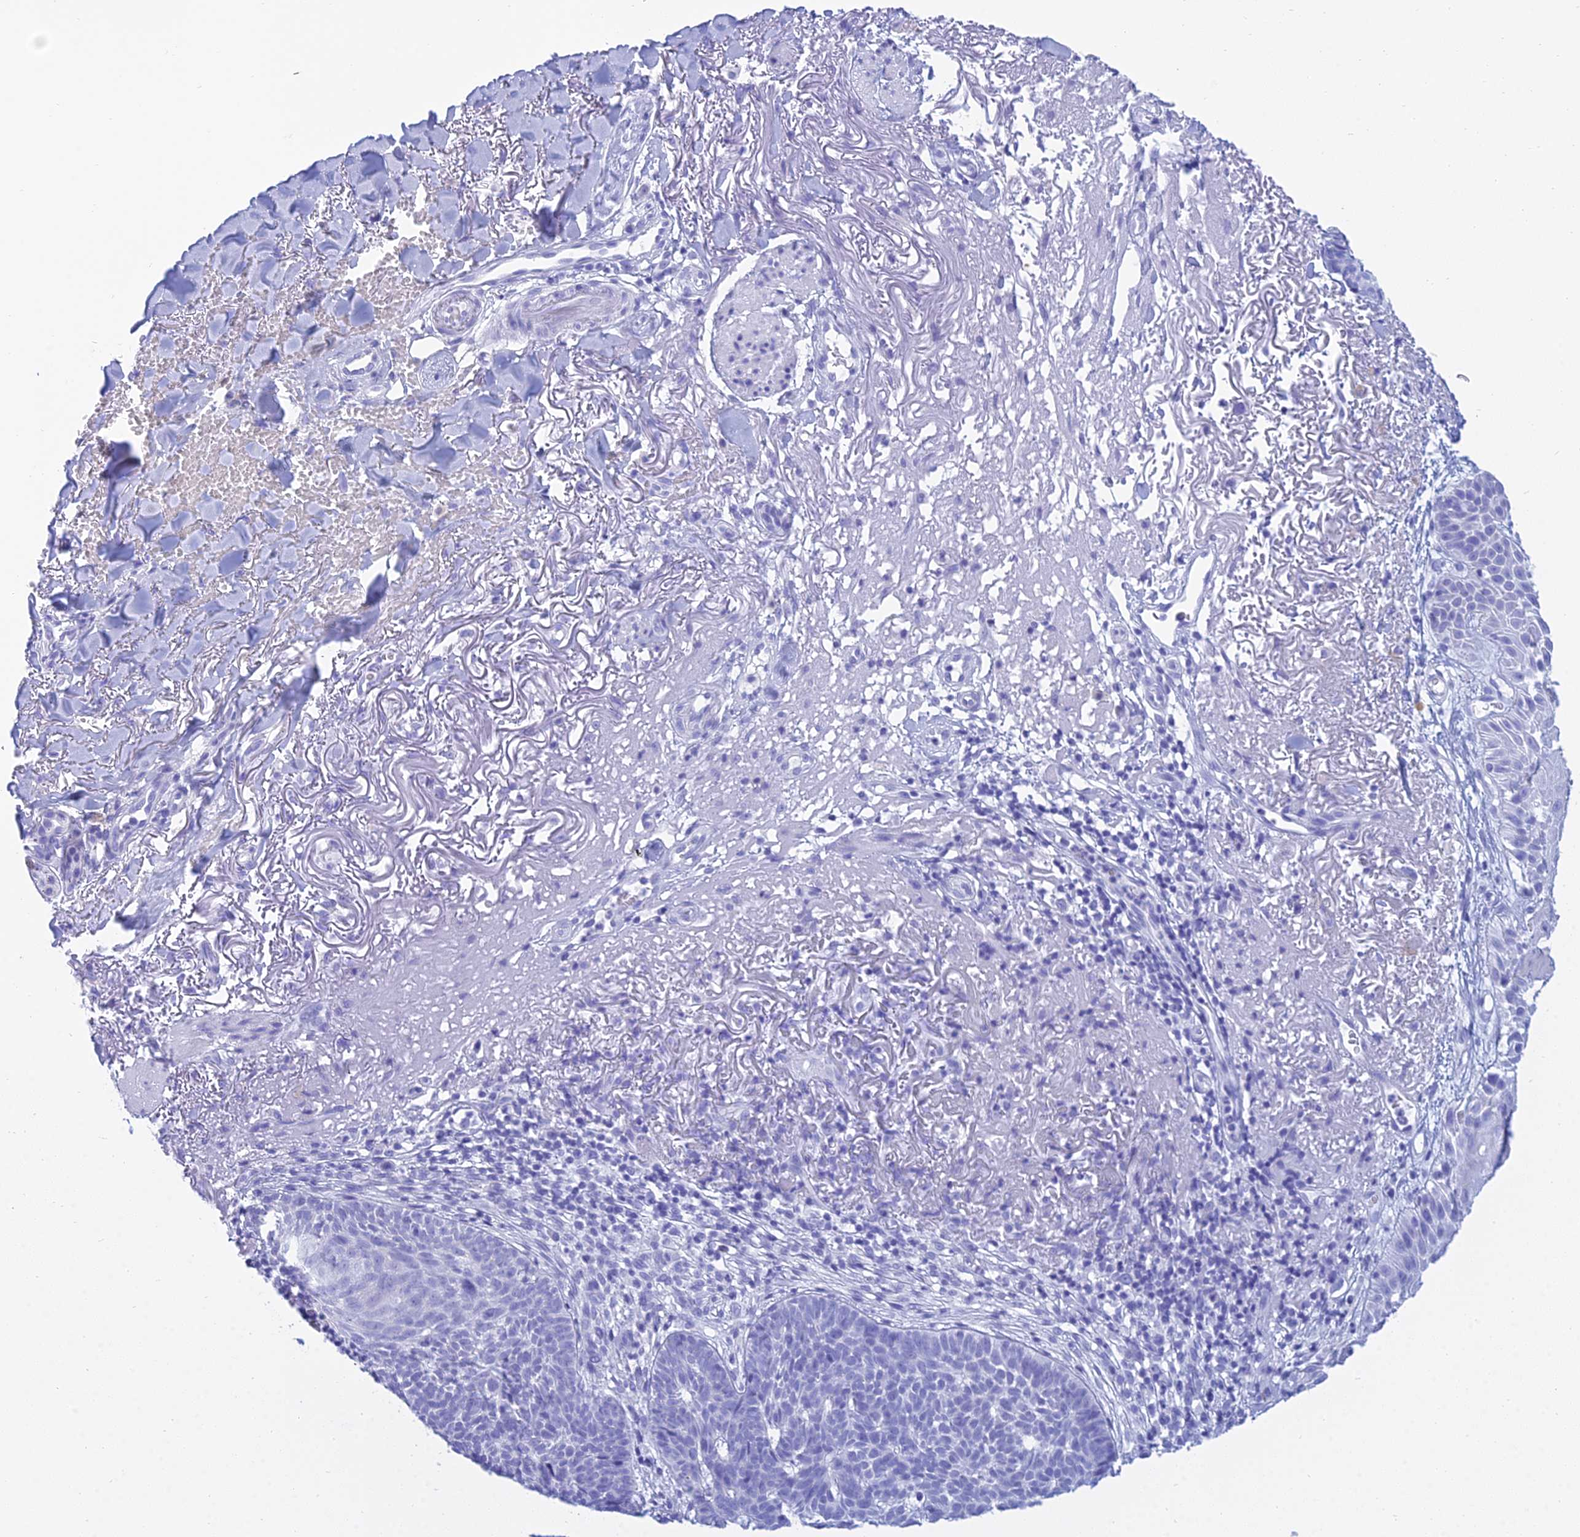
{"staining": {"intensity": "negative", "quantity": "none", "location": "none"}, "tissue": "skin cancer", "cell_type": "Tumor cells", "image_type": "cancer", "snomed": [{"axis": "morphology", "description": "Basal cell carcinoma"}, {"axis": "topography", "description": "Skin"}], "caption": "Immunohistochemistry image of human skin basal cell carcinoma stained for a protein (brown), which reveals no expression in tumor cells. The staining is performed using DAB brown chromogen with nuclei counter-stained in using hematoxylin.", "gene": "PATE4", "patient": {"sex": "female", "age": 78}}